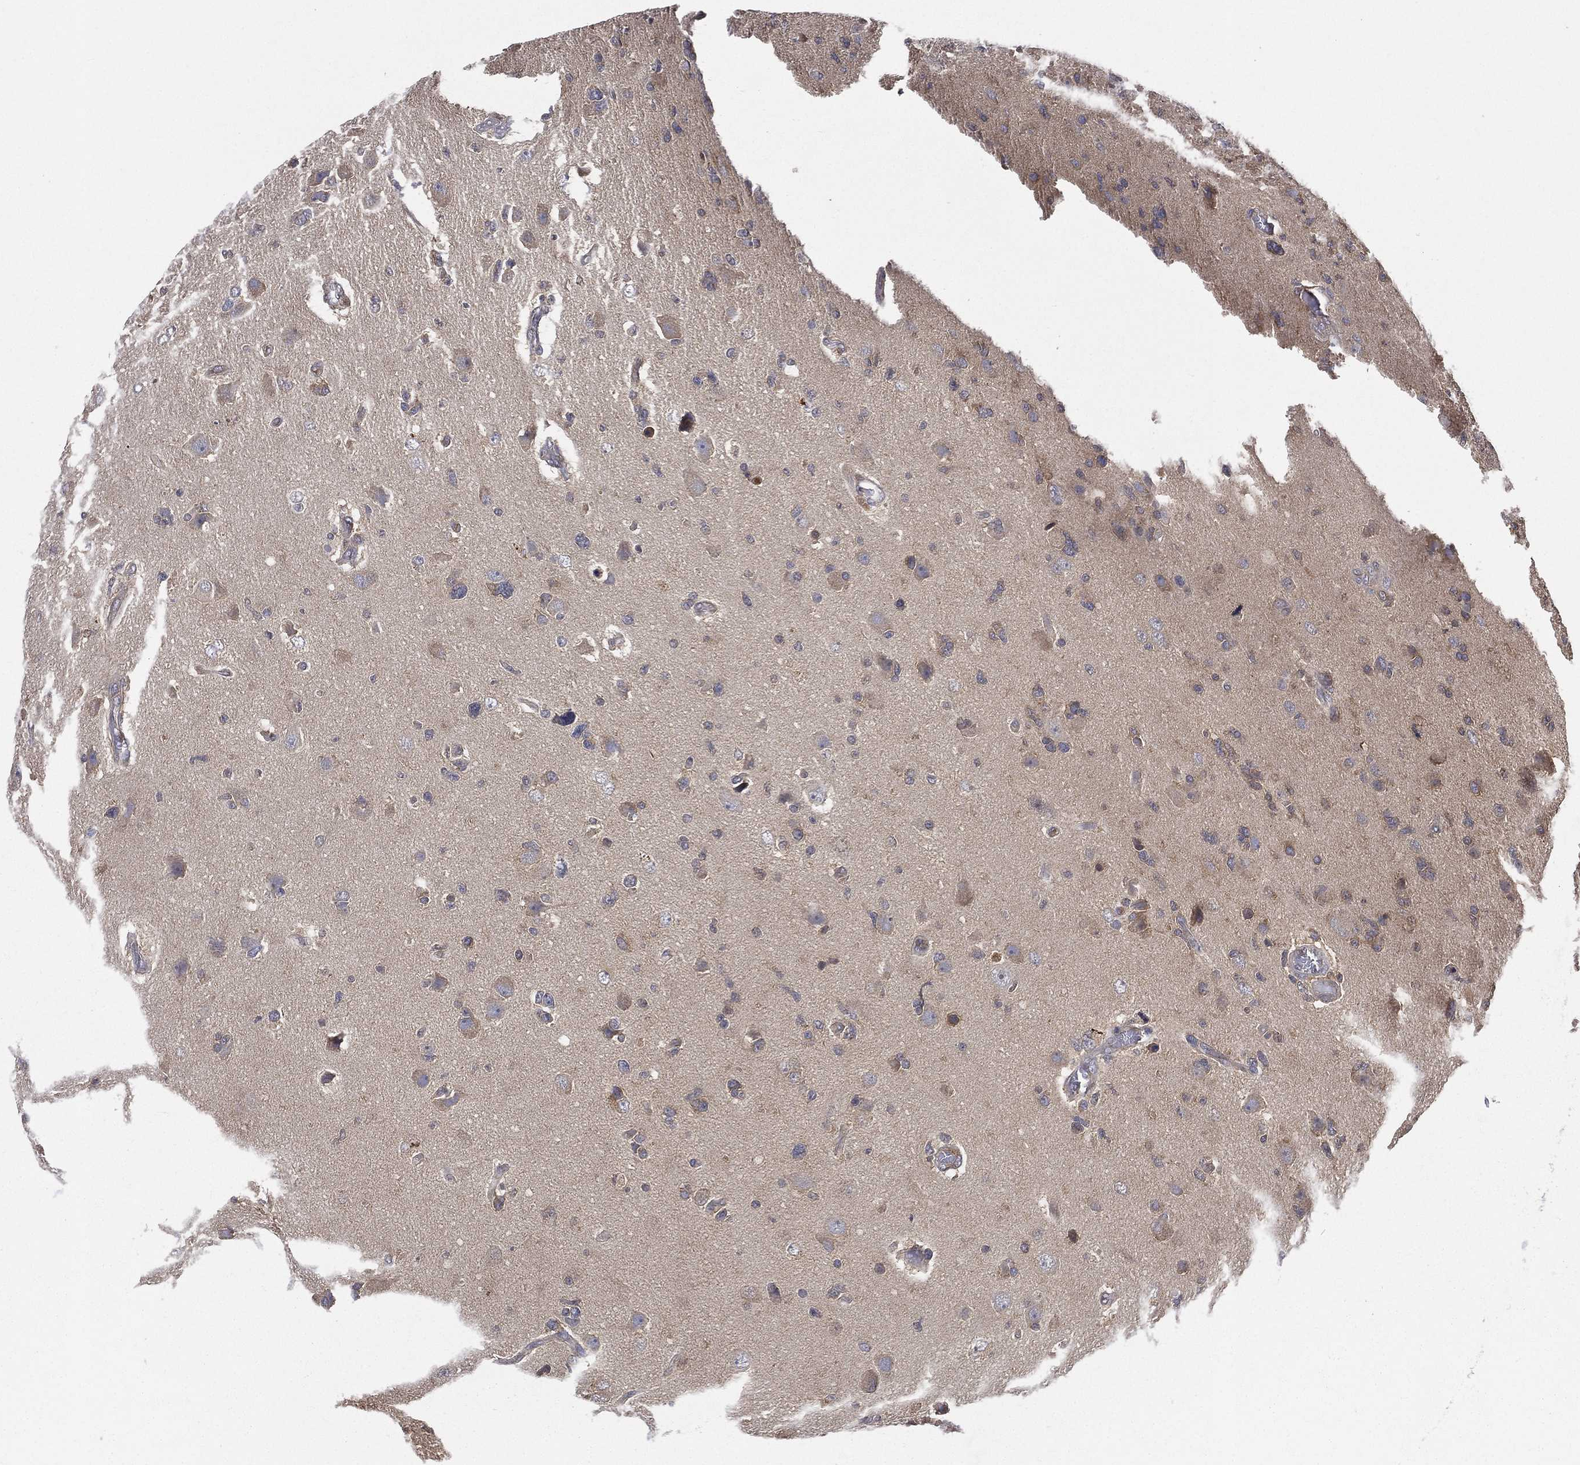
{"staining": {"intensity": "negative", "quantity": "none", "location": "none"}, "tissue": "glioma", "cell_type": "Tumor cells", "image_type": "cancer", "snomed": [{"axis": "morphology", "description": "Glioma, malignant, High grade"}, {"axis": "topography", "description": "Cerebral cortex"}], "caption": "High power microscopy image of an immunohistochemistry micrograph of glioma, revealing no significant positivity in tumor cells.", "gene": "SMPD3", "patient": {"sex": "male", "age": 70}}